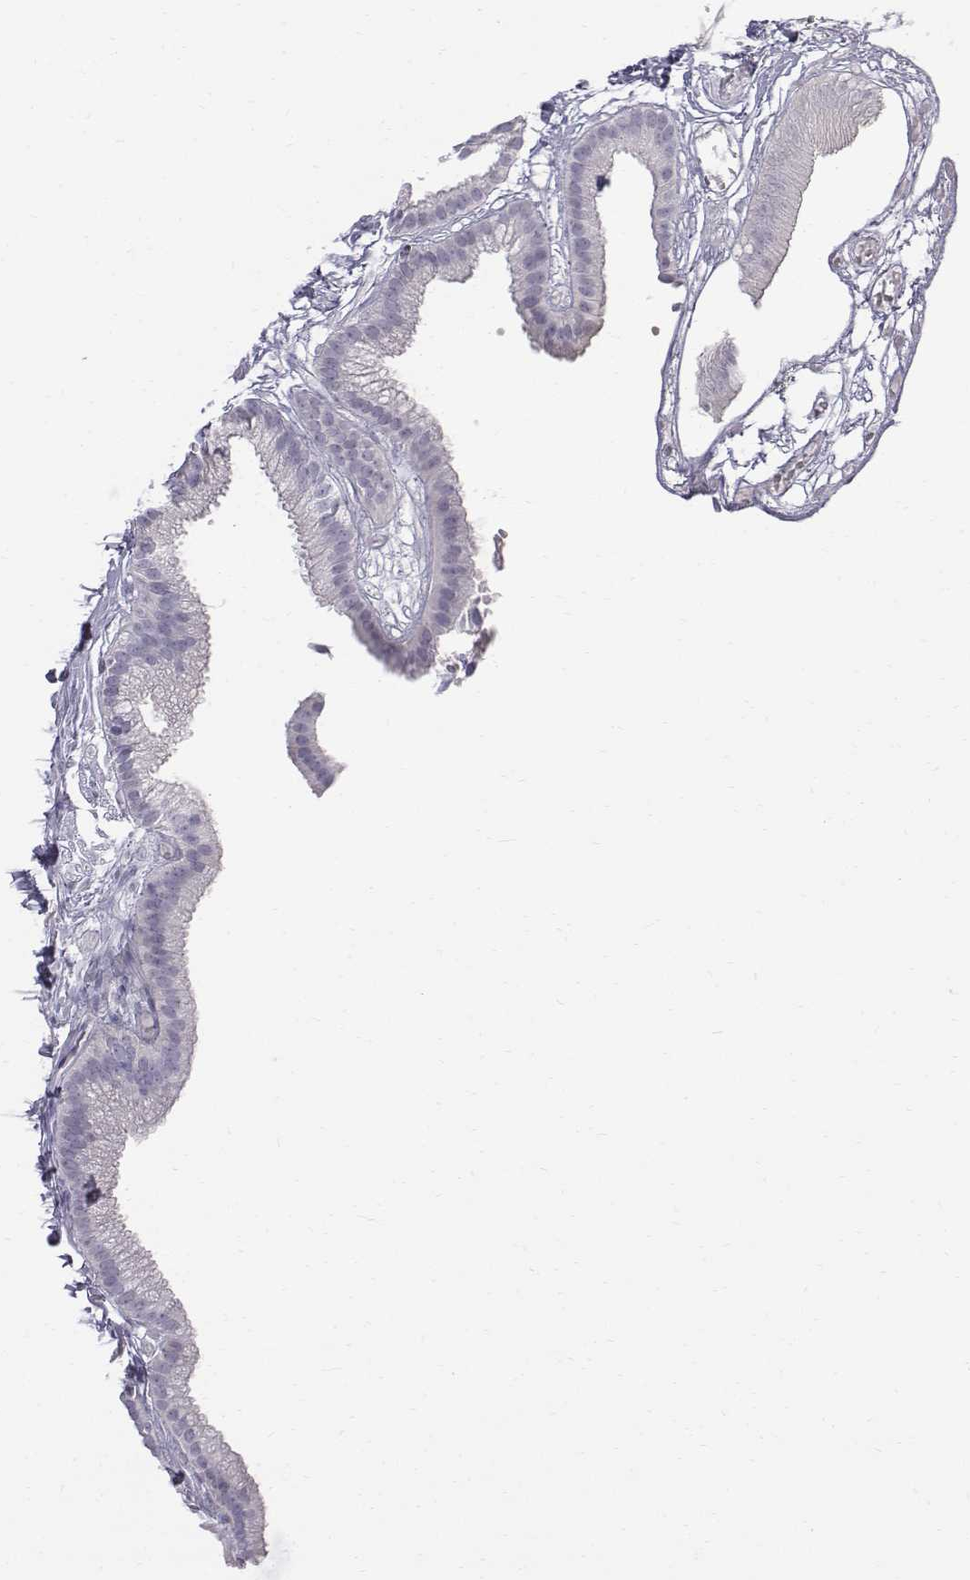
{"staining": {"intensity": "negative", "quantity": "none", "location": "none"}, "tissue": "gallbladder", "cell_type": "Glandular cells", "image_type": "normal", "snomed": [{"axis": "morphology", "description": "Normal tissue, NOS"}, {"axis": "topography", "description": "Gallbladder"}], "caption": "This micrograph is of normal gallbladder stained with IHC to label a protein in brown with the nuclei are counter-stained blue. There is no expression in glandular cells. (DAB immunohistochemistry (IHC) visualized using brightfield microscopy, high magnification).", "gene": "C6orf58", "patient": {"sex": "female", "age": 45}}